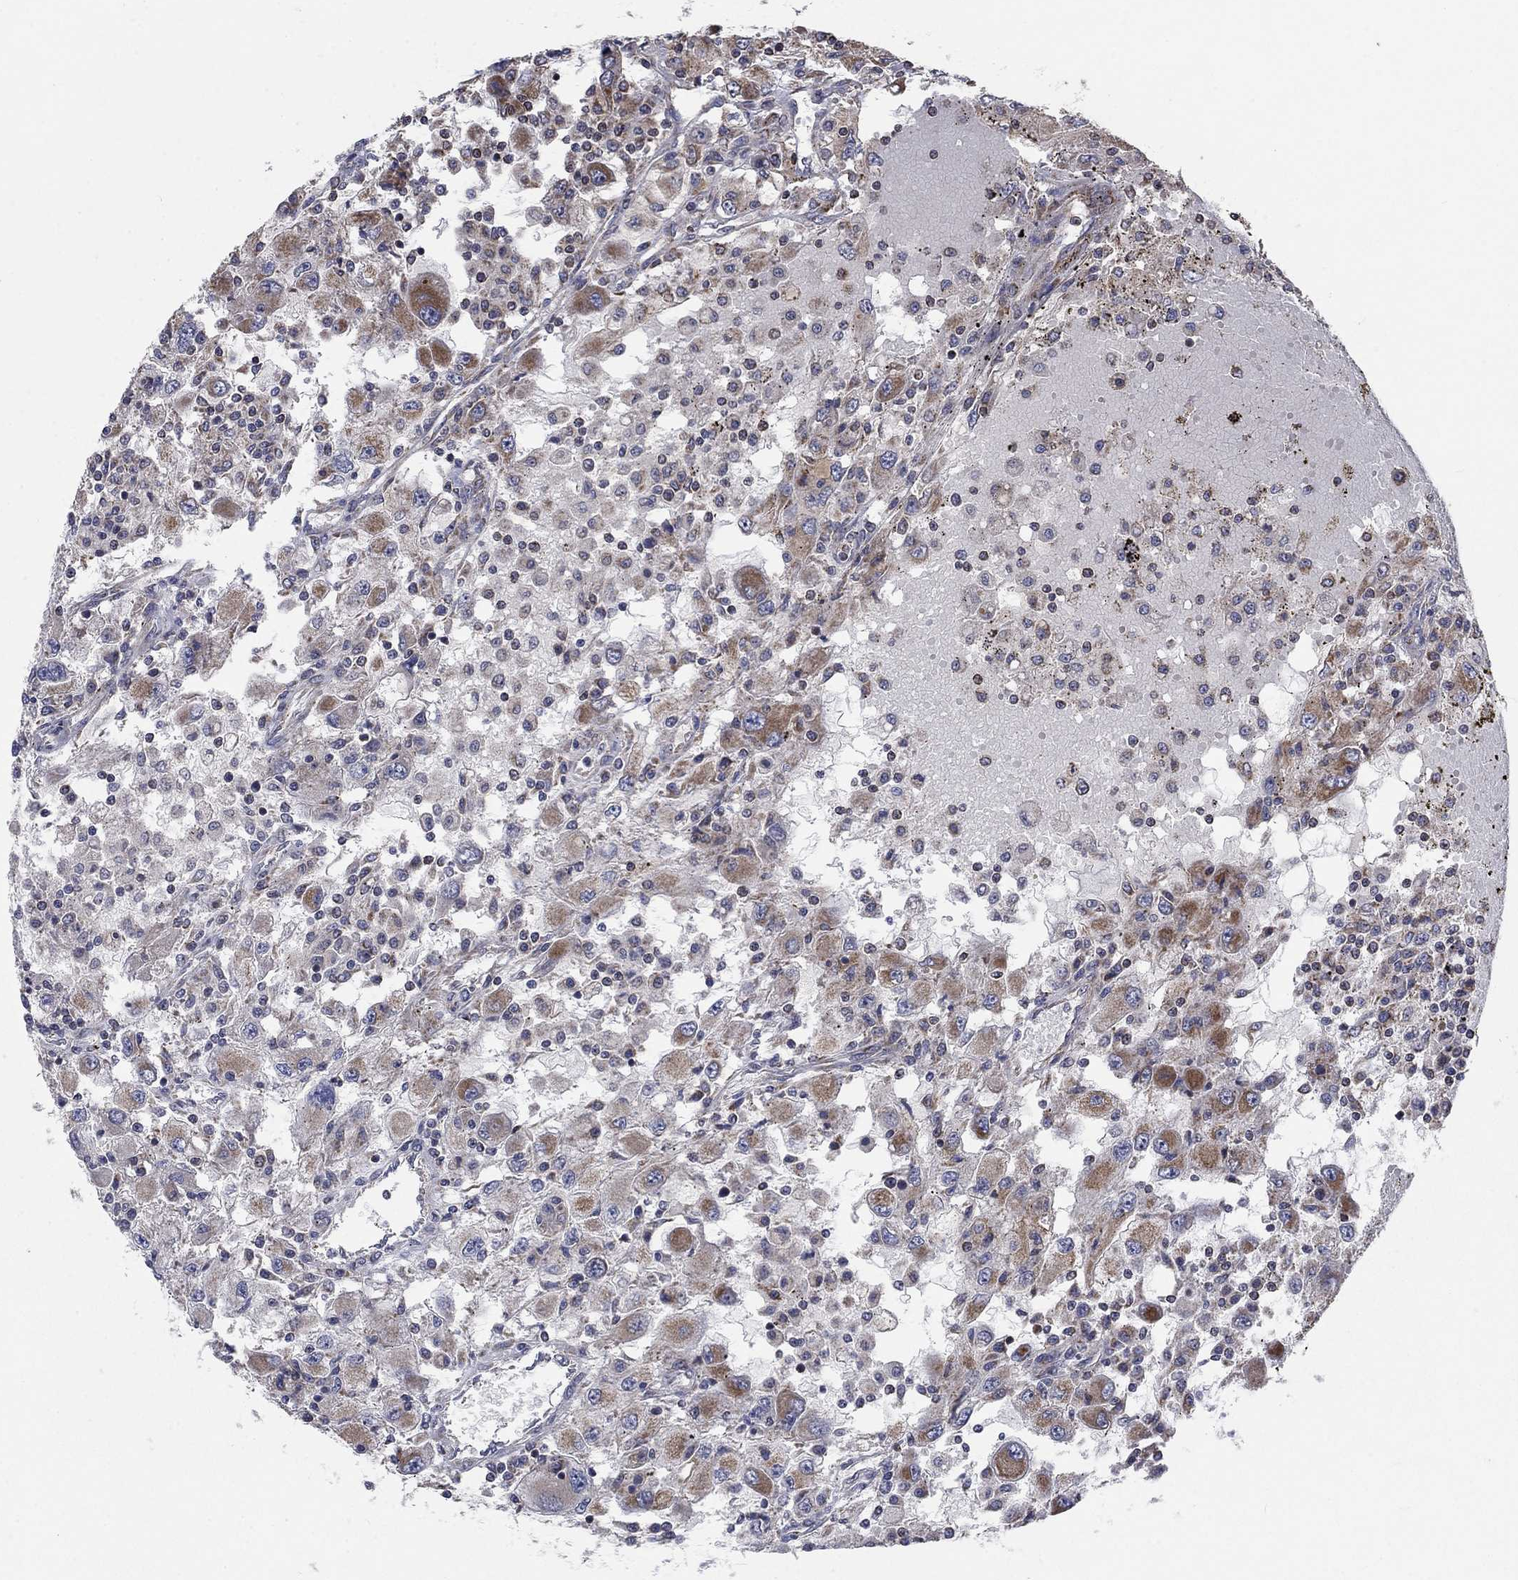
{"staining": {"intensity": "moderate", "quantity": "25%-75%", "location": "cytoplasmic/membranous"}, "tissue": "renal cancer", "cell_type": "Tumor cells", "image_type": "cancer", "snomed": [{"axis": "morphology", "description": "Adenocarcinoma, NOS"}, {"axis": "topography", "description": "Kidney"}], "caption": "An IHC histopathology image of tumor tissue is shown. Protein staining in brown shows moderate cytoplasmic/membranous positivity in adenocarcinoma (renal) within tumor cells.", "gene": "NDUFC1", "patient": {"sex": "female", "age": 67}}